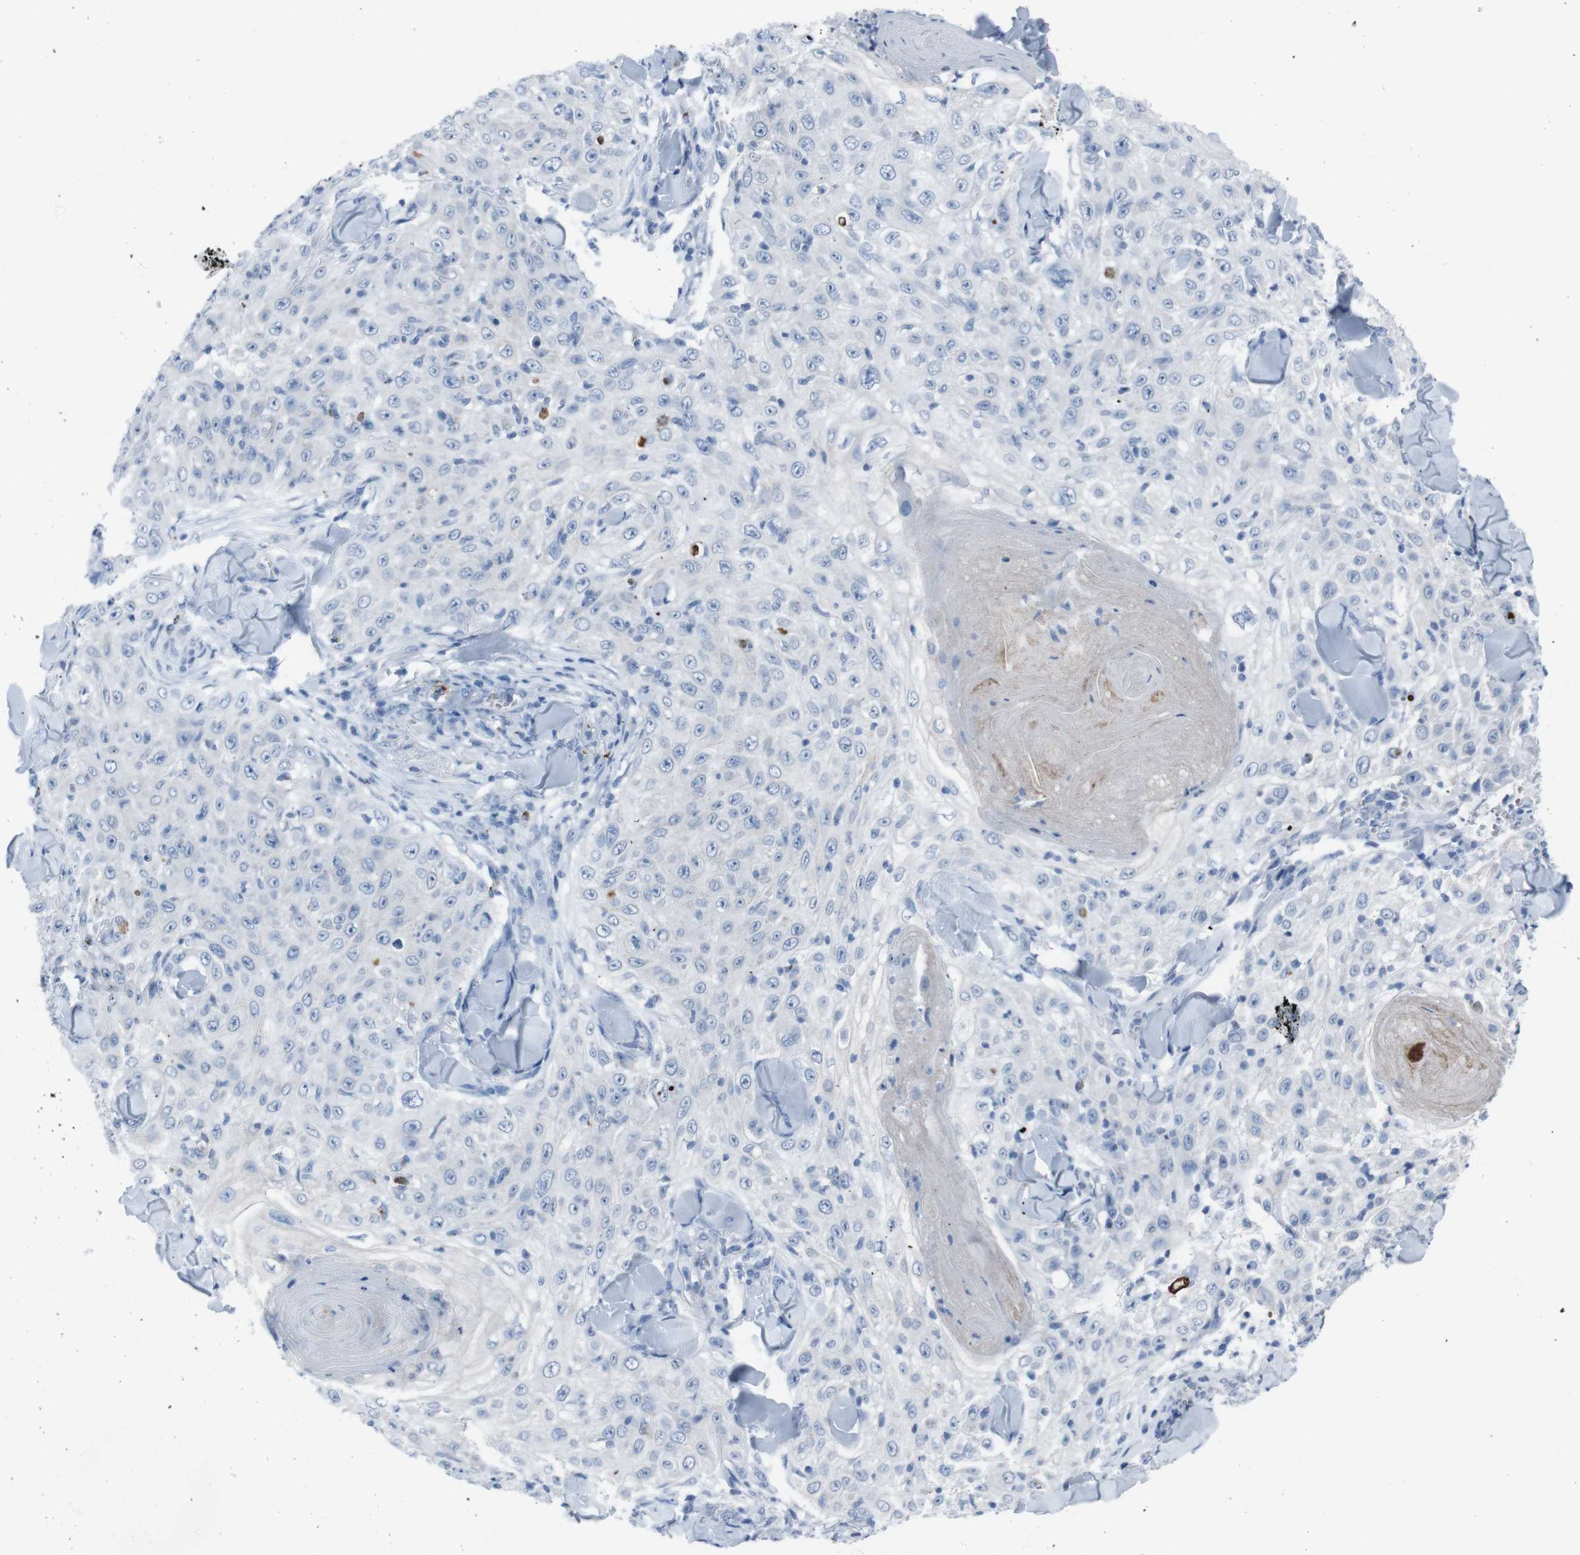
{"staining": {"intensity": "negative", "quantity": "none", "location": "none"}, "tissue": "skin cancer", "cell_type": "Tumor cells", "image_type": "cancer", "snomed": [{"axis": "morphology", "description": "Squamous cell carcinoma, NOS"}, {"axis": "topography", "description": "Skin"}], "caption": "Tumor cells are negative for brown protein staining in skin squamous cell carcinoma.", "gene": "ST6GAL1", "patient": {"sex": "male", "age": 86}}